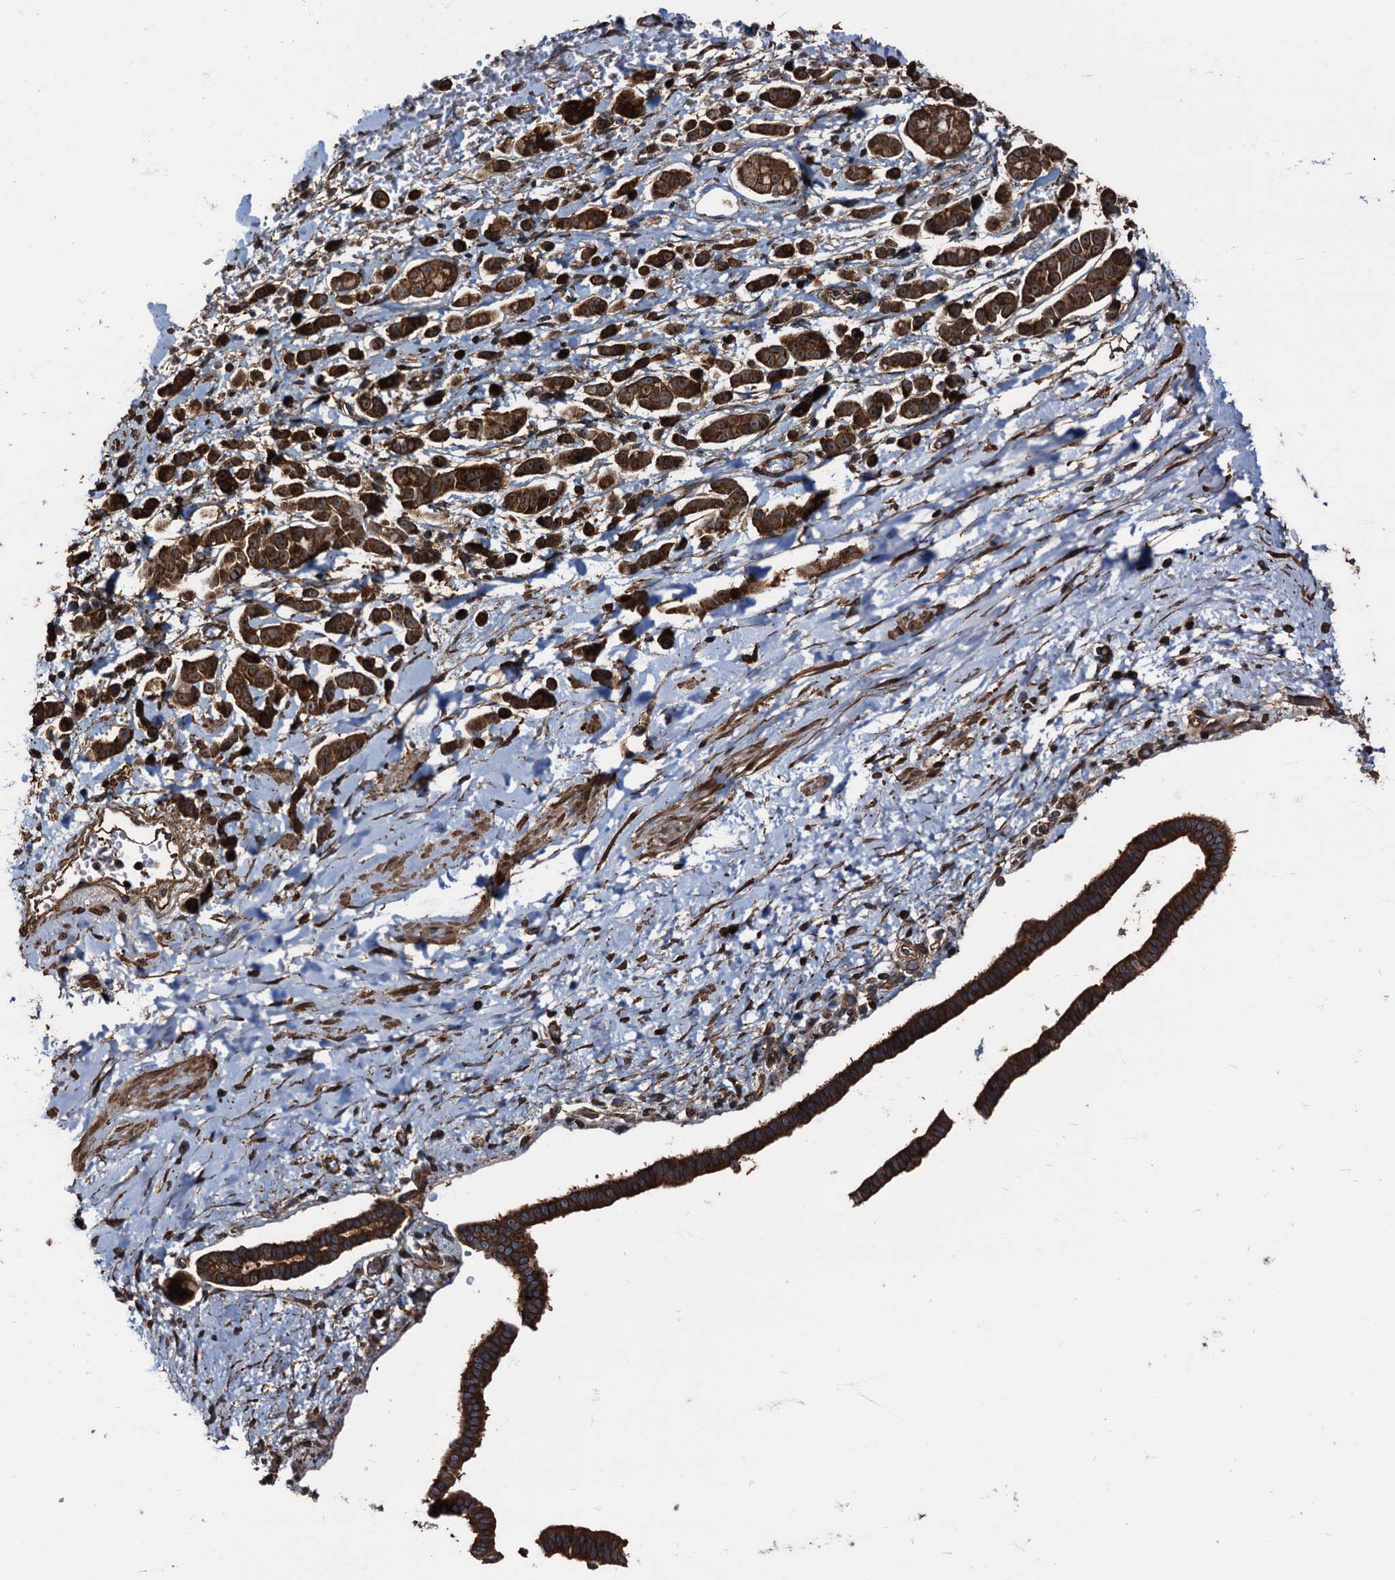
{"staining": {"intensity": "strong", "quantity": ">75%", "location": "cytoplasmic/membranous"}, "tissue": "pancreatic cancer", "cell_type": "Tumor cells", "image_type": "cancer", "snomed": [{"axis": "morphology", "description": "Normal tissue, NOS"}, {"axis": "morphology", "description": "Adenocarcinoma, NOS"}, {"axis": "topography", "description": "Pancreas"}], "caption": "Strong cytoplasmic/membranous staining is identified in about >75% of tumor cells in pancreatic adenocarcinoma. The protein is stained brown, and the nuclei are stained in blue (DAB (3,3'-diaminobenzidine) IHC with brightfield microscopy, high magnification).", "gene": "PEX5", "patient": {"sex": "female", "age": 64}}